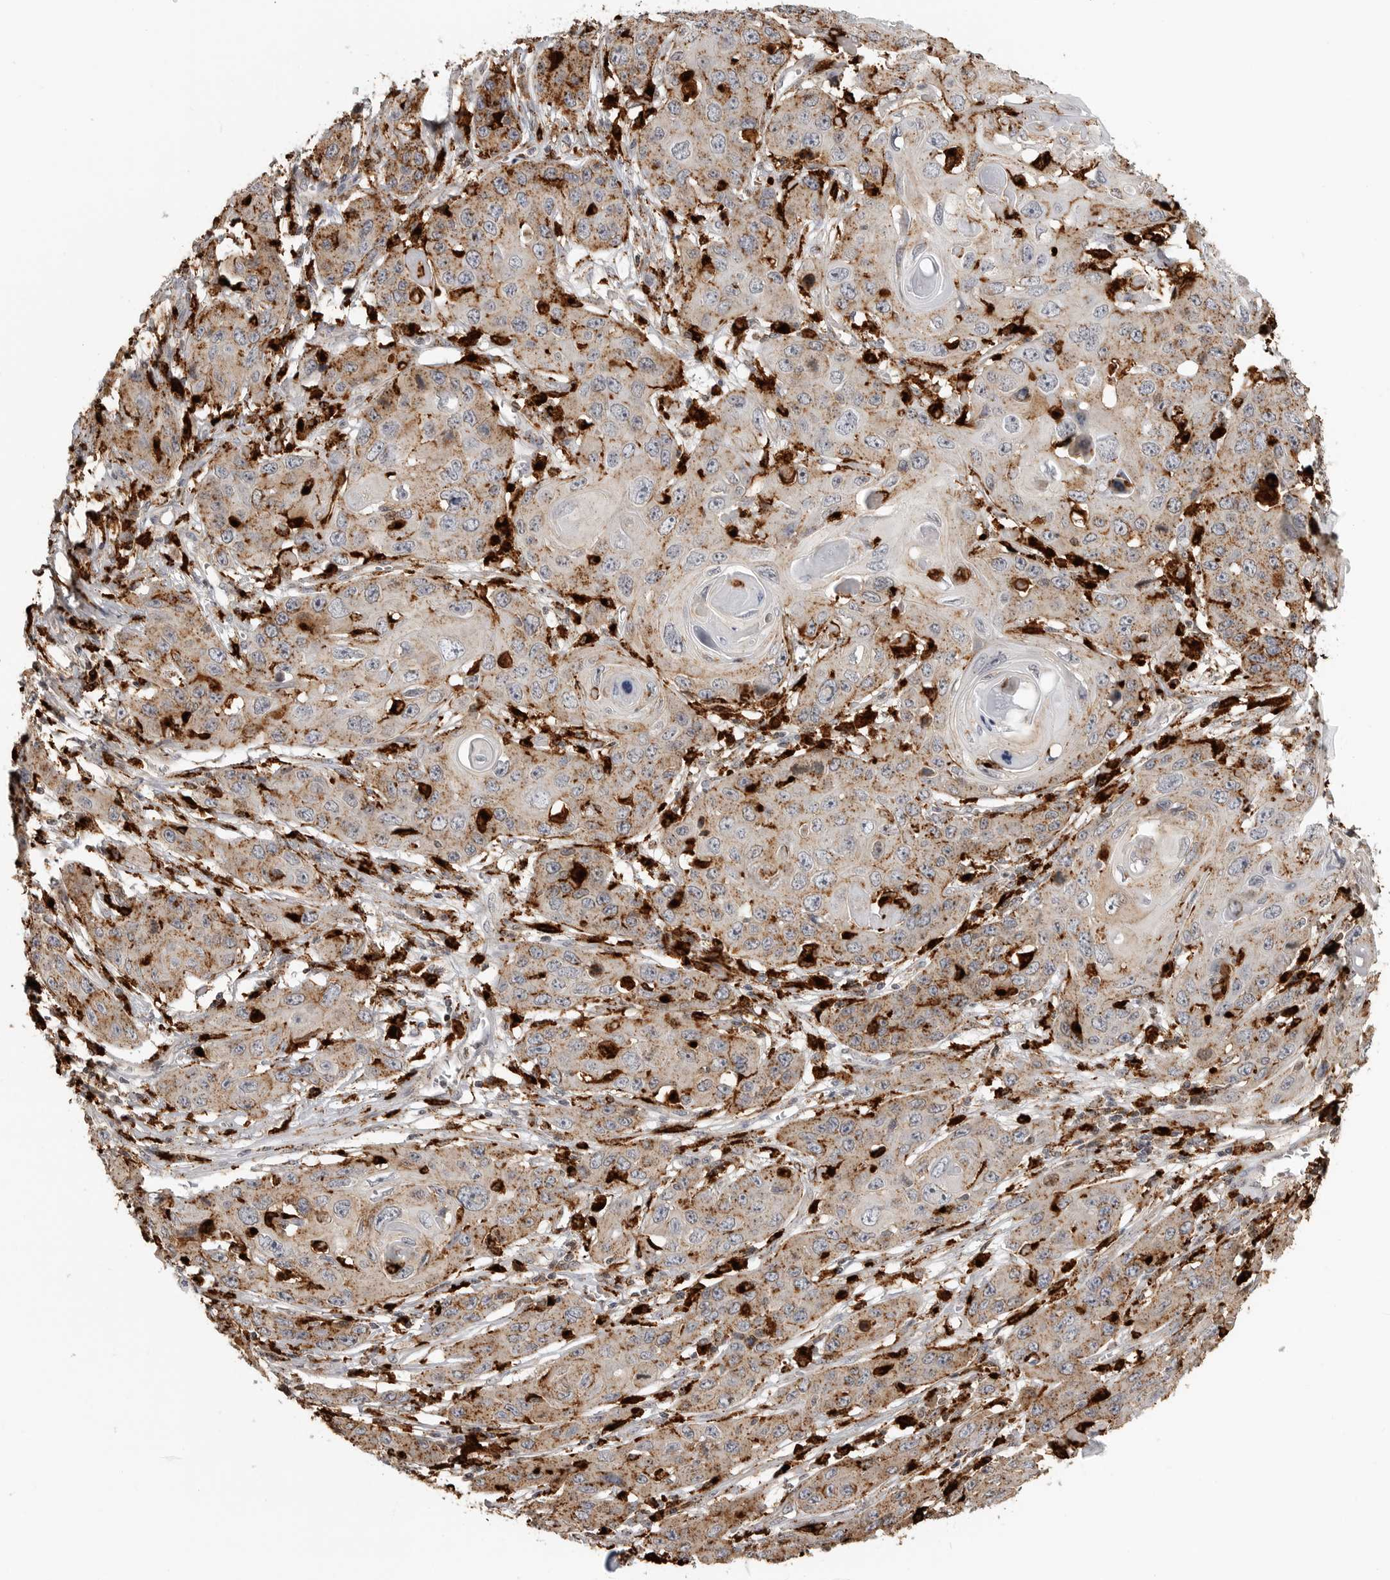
{"staining": {"intensity": "moderate", "quantity": "25%-75%", "location": "cytoplasmic/membranous"}, "tissue": "skin cancer", "cell_type": "Tumor cells", "image_type": "cancer", "snomed": [{"axis": "morphology", "description": "Squamous cell carcinoma, NOS"}, {"axis": "topography", "description": "Skin"}], "caption": "IHC of skin squamous cell carcinoma exhibits medium levels of moderate cytoplasmic/membranous positivity in approximately 25%-75% of tumor cells.", "gene": "IFI30", "patient": {"sex": "male", "age": 55}}